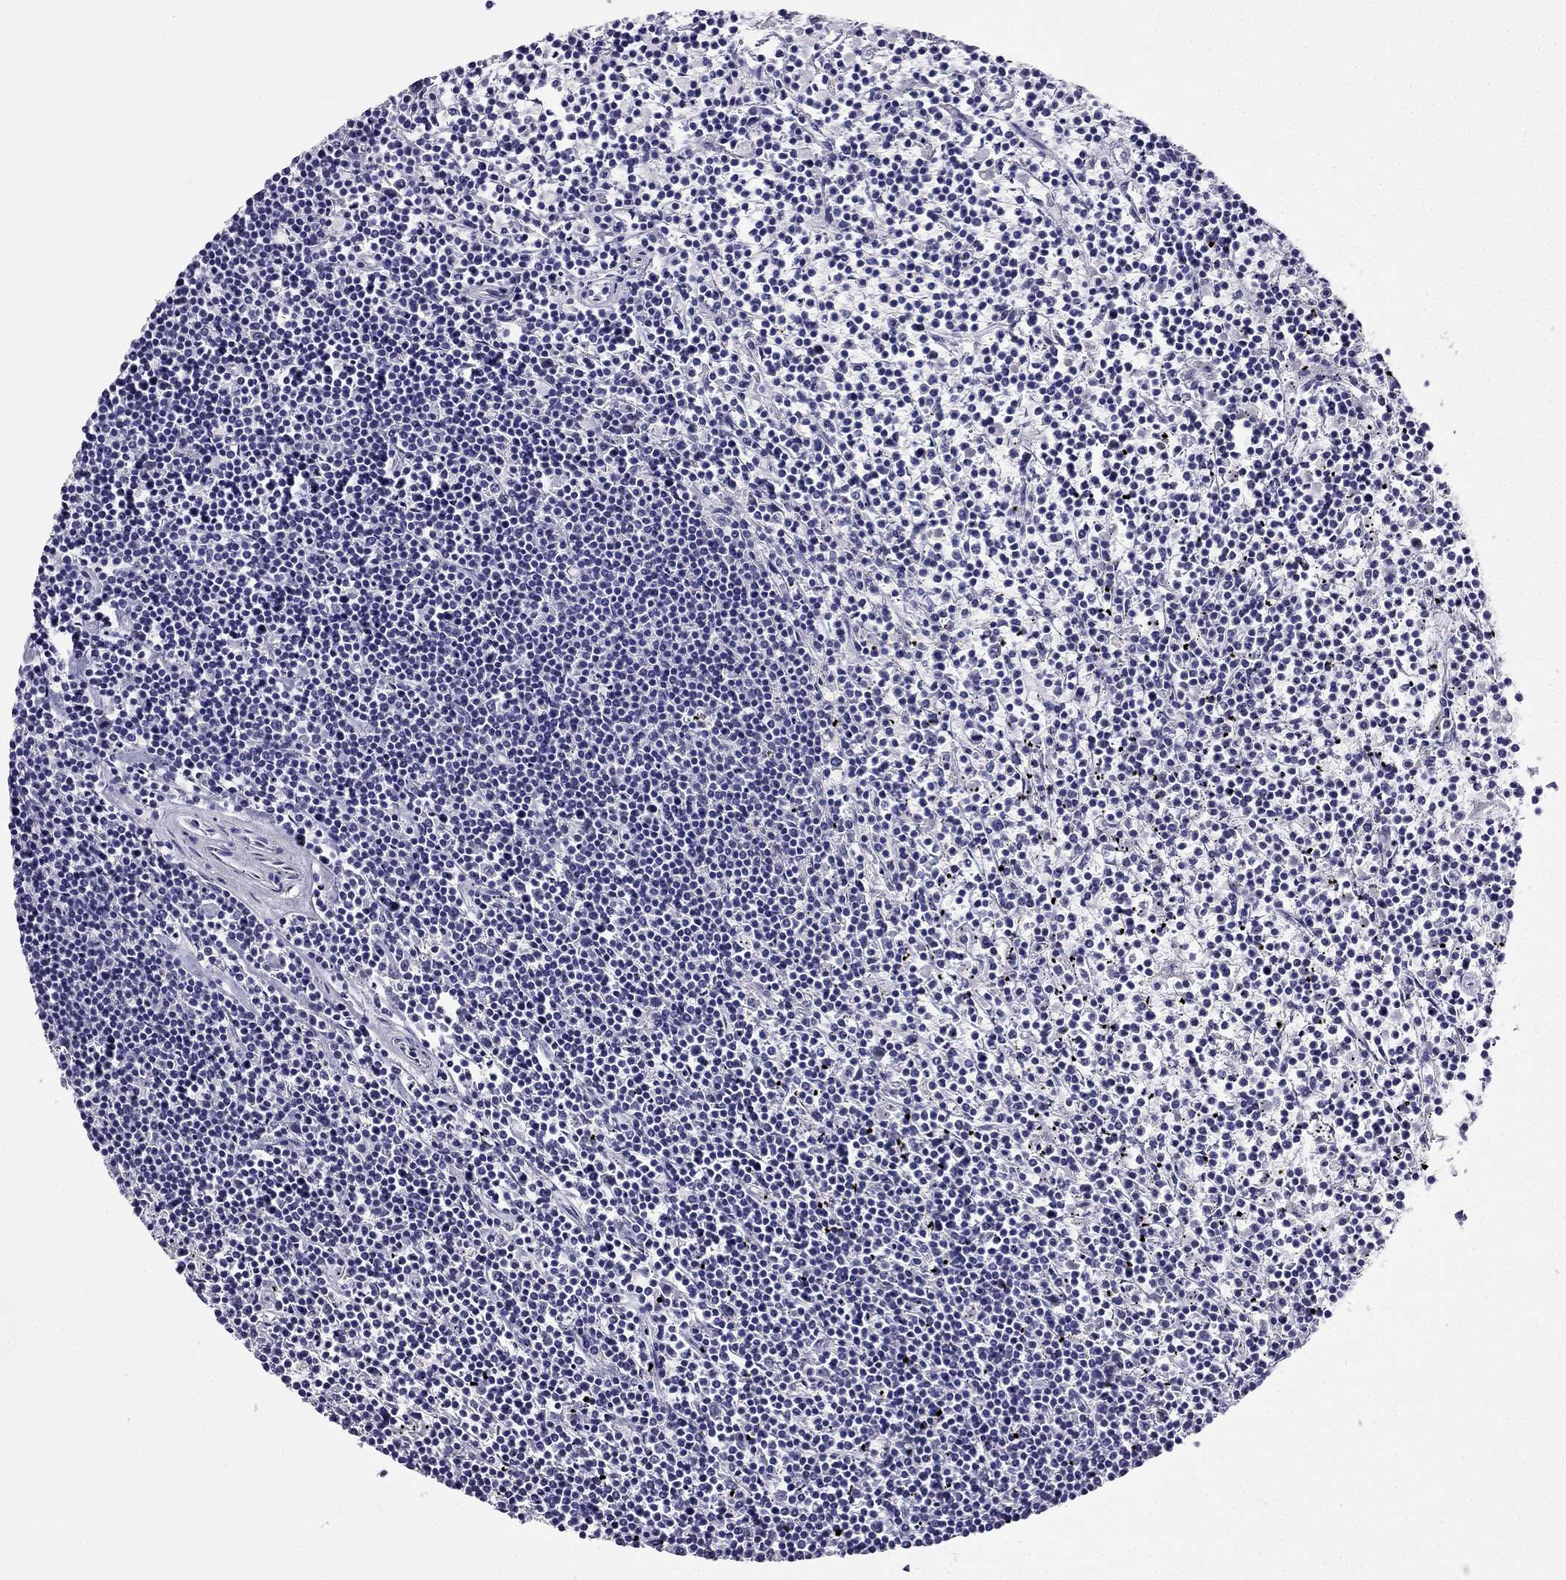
{"staining": {"intensity": "negative", "quantity": "none", "location": "none"}, "tissue": "lymphoma", "cell_type": "Tumor cells", "image_type": "cancer", "snomed": [{"axis": "morphology", "description": "Malignant lymphoma, non-Hodgkin's type, Low grade"}, {"axis": "topography", "description": "Spleen"}], "caption": "The photomicrograph displays no staining of tumor cells in malignant lymphoma, non-Hodgkin's type (low-grade).", "gene": "ARID3A", "patient": {"sex": "female", "age": 19}}